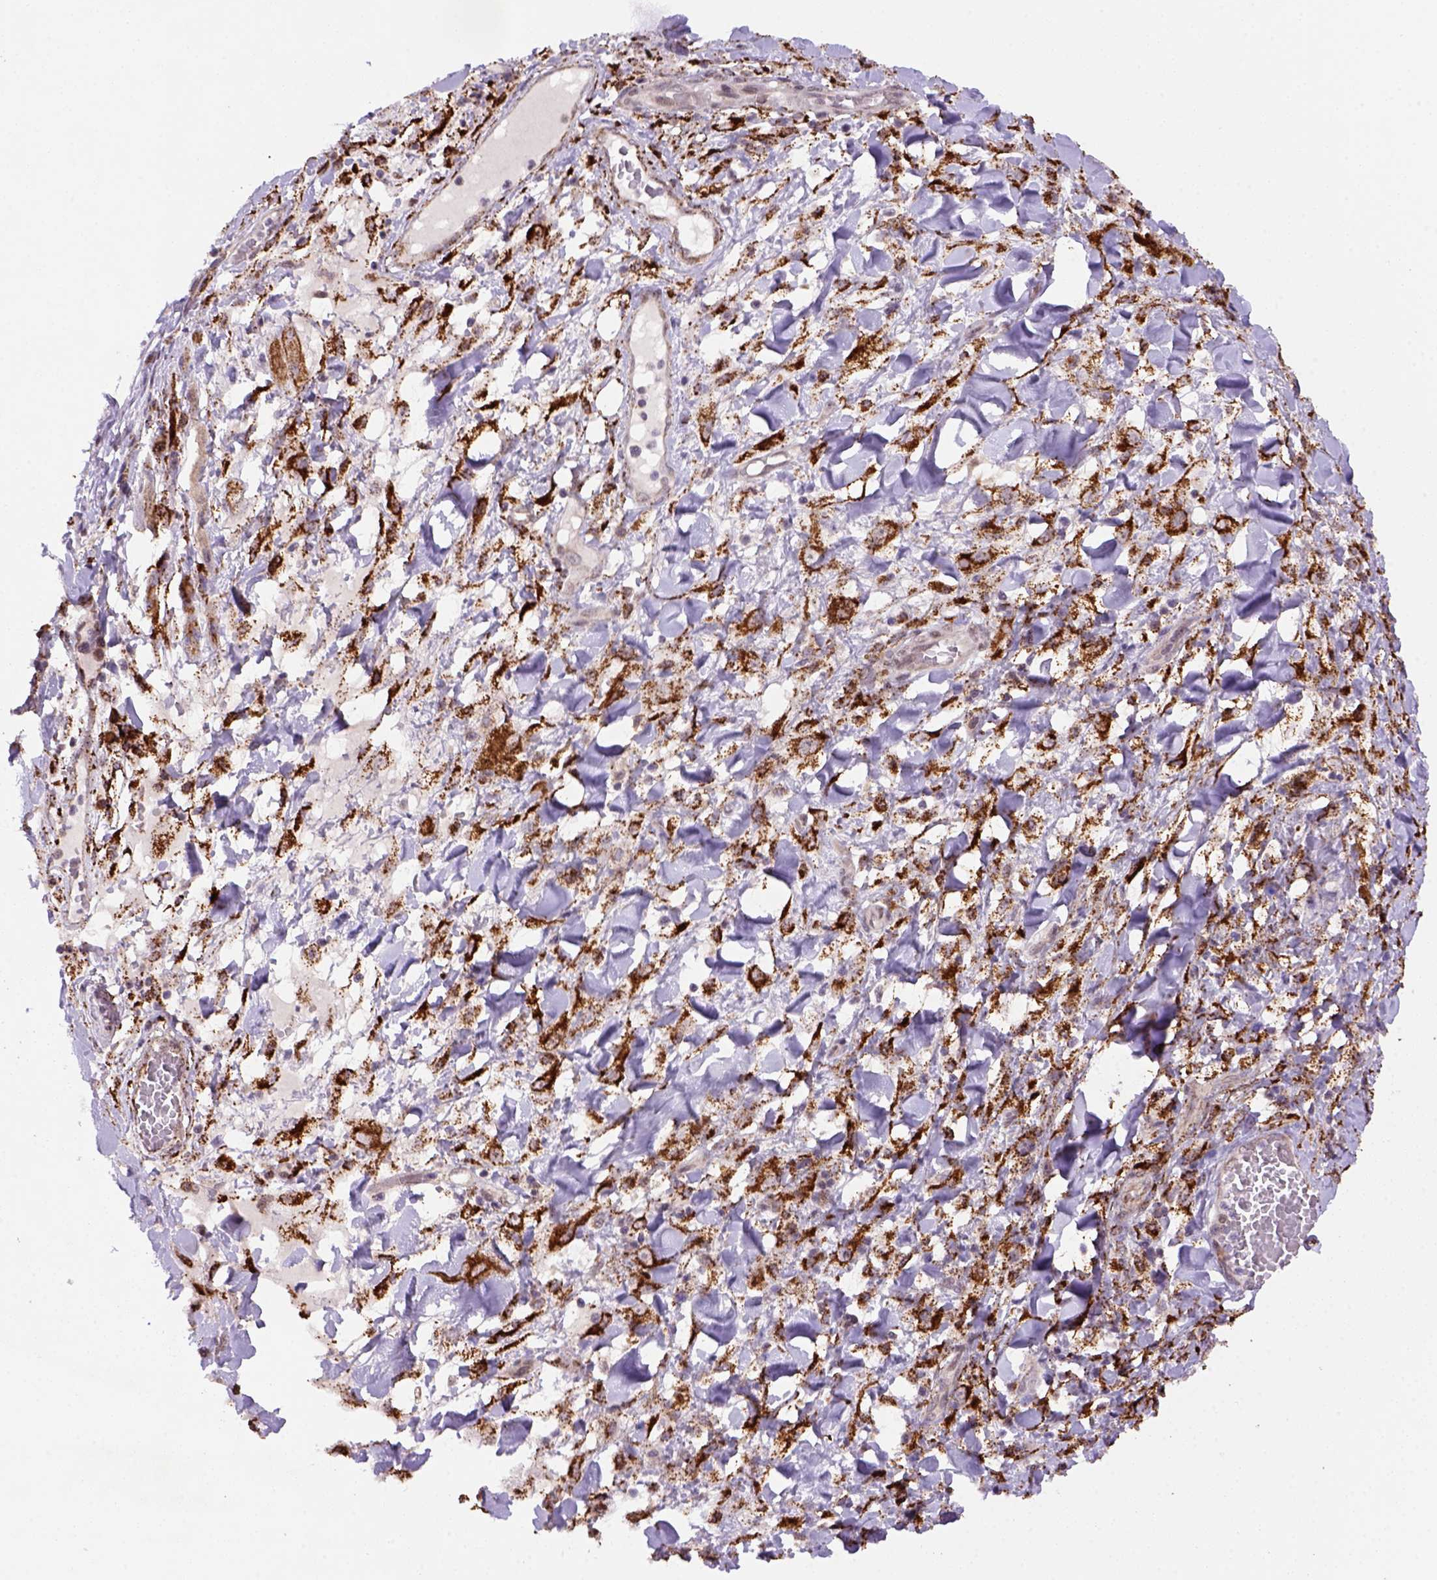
{"staining": {"intensity": "strong", "quantity": ">75%", "location": "cytoplasmic/membranous"}, "tissue": "melanoma", "cell_type": "Tumor cells", "image_type": "cancer", "snomed": [{"axis": "morphology", "description": "Malignant melanoma, NOS"}, {"axis": "topography", "description": "Skin"}], "caption": "Malignant melanoma stained for a protein demonstrates strong cytoplasmic/membranous positivity in tumor cells.", "gene": "FZD7", "patient": {"sex": "female", "age": 91}}